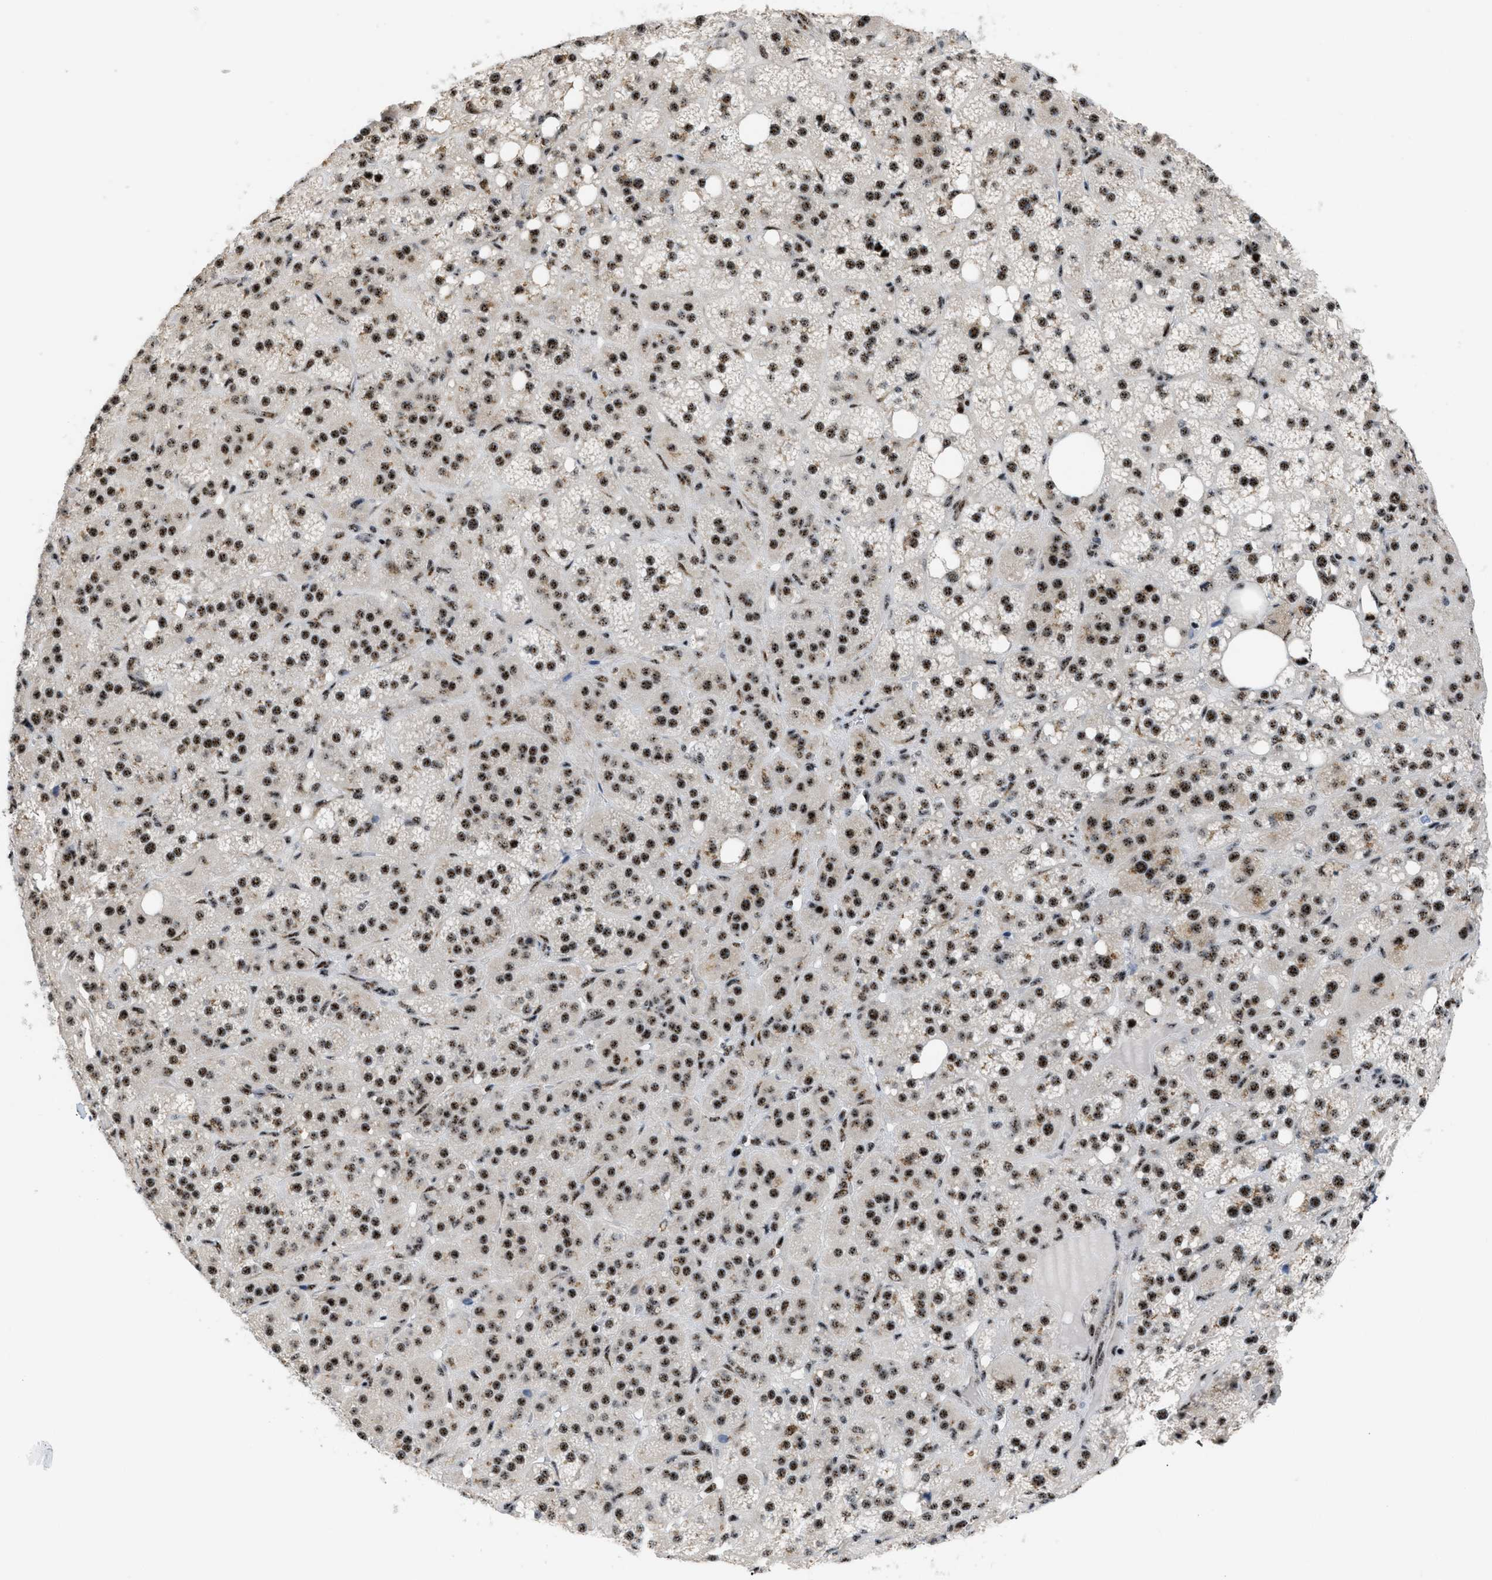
{"staining": {"intensity": "strong", "quantity": ">75%", "location": "nuclear"}, "tissue": "adrenal gland", "cell_type": "Glandular cells", "image_type": "normal", "snomed": [{"axis": "morphology", "description": "Normal tissue, NOS"}, {"axis": "topography", "description": "Adrenal gland"}], "caption": "Glandular cells demonstrate high levels of strong nuclear staining in about >75% of cells in benign human adrenal gland. (Brightfield microscopy of DAB IHC at high magnification).", "gene": "CDR2", "patient": {"sex": "female", "age": 59}}